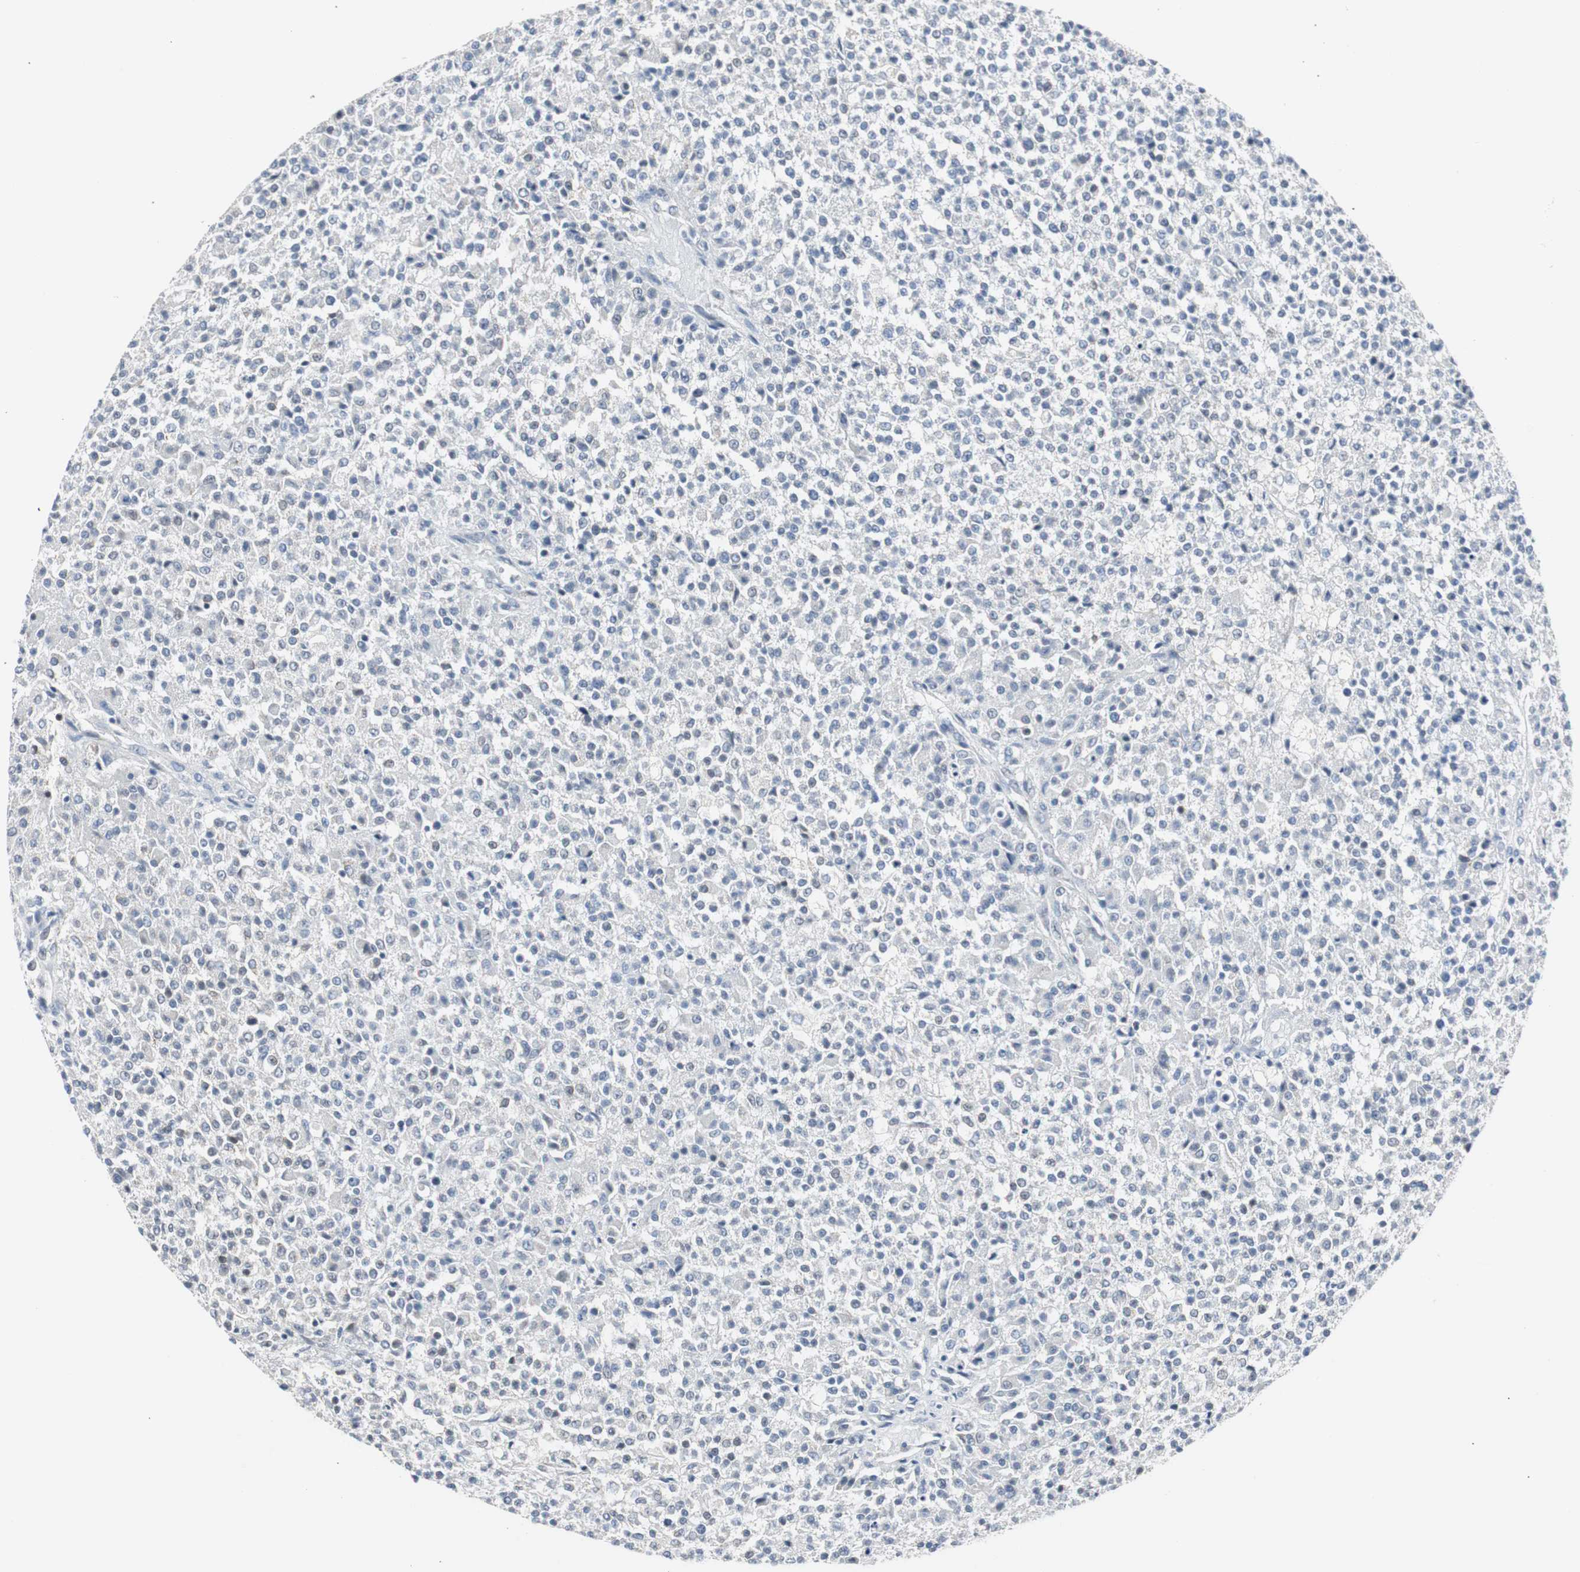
{"staining": {"intensity": "negative", "quantity": "none", "location": "none"}, "tissue": "testis cancer", "cell_type": "Tumor cells", "image_type": "cancer", "snomed": [{"axis": "morphology", "description": "Seminoma, NOS"}, {"axis": "topography", "description": "Testis"}], "caption": "Protein analysis of seminoma (testis) exhibits no significant staining in tumor cells. Brightfield microscopy of immunohistochemistry stained with DAB (brown) and hematoxylin (blue), captured at high magnification.", "gene": "SOX30", "patient": {"sex": "male", "age": 59}}